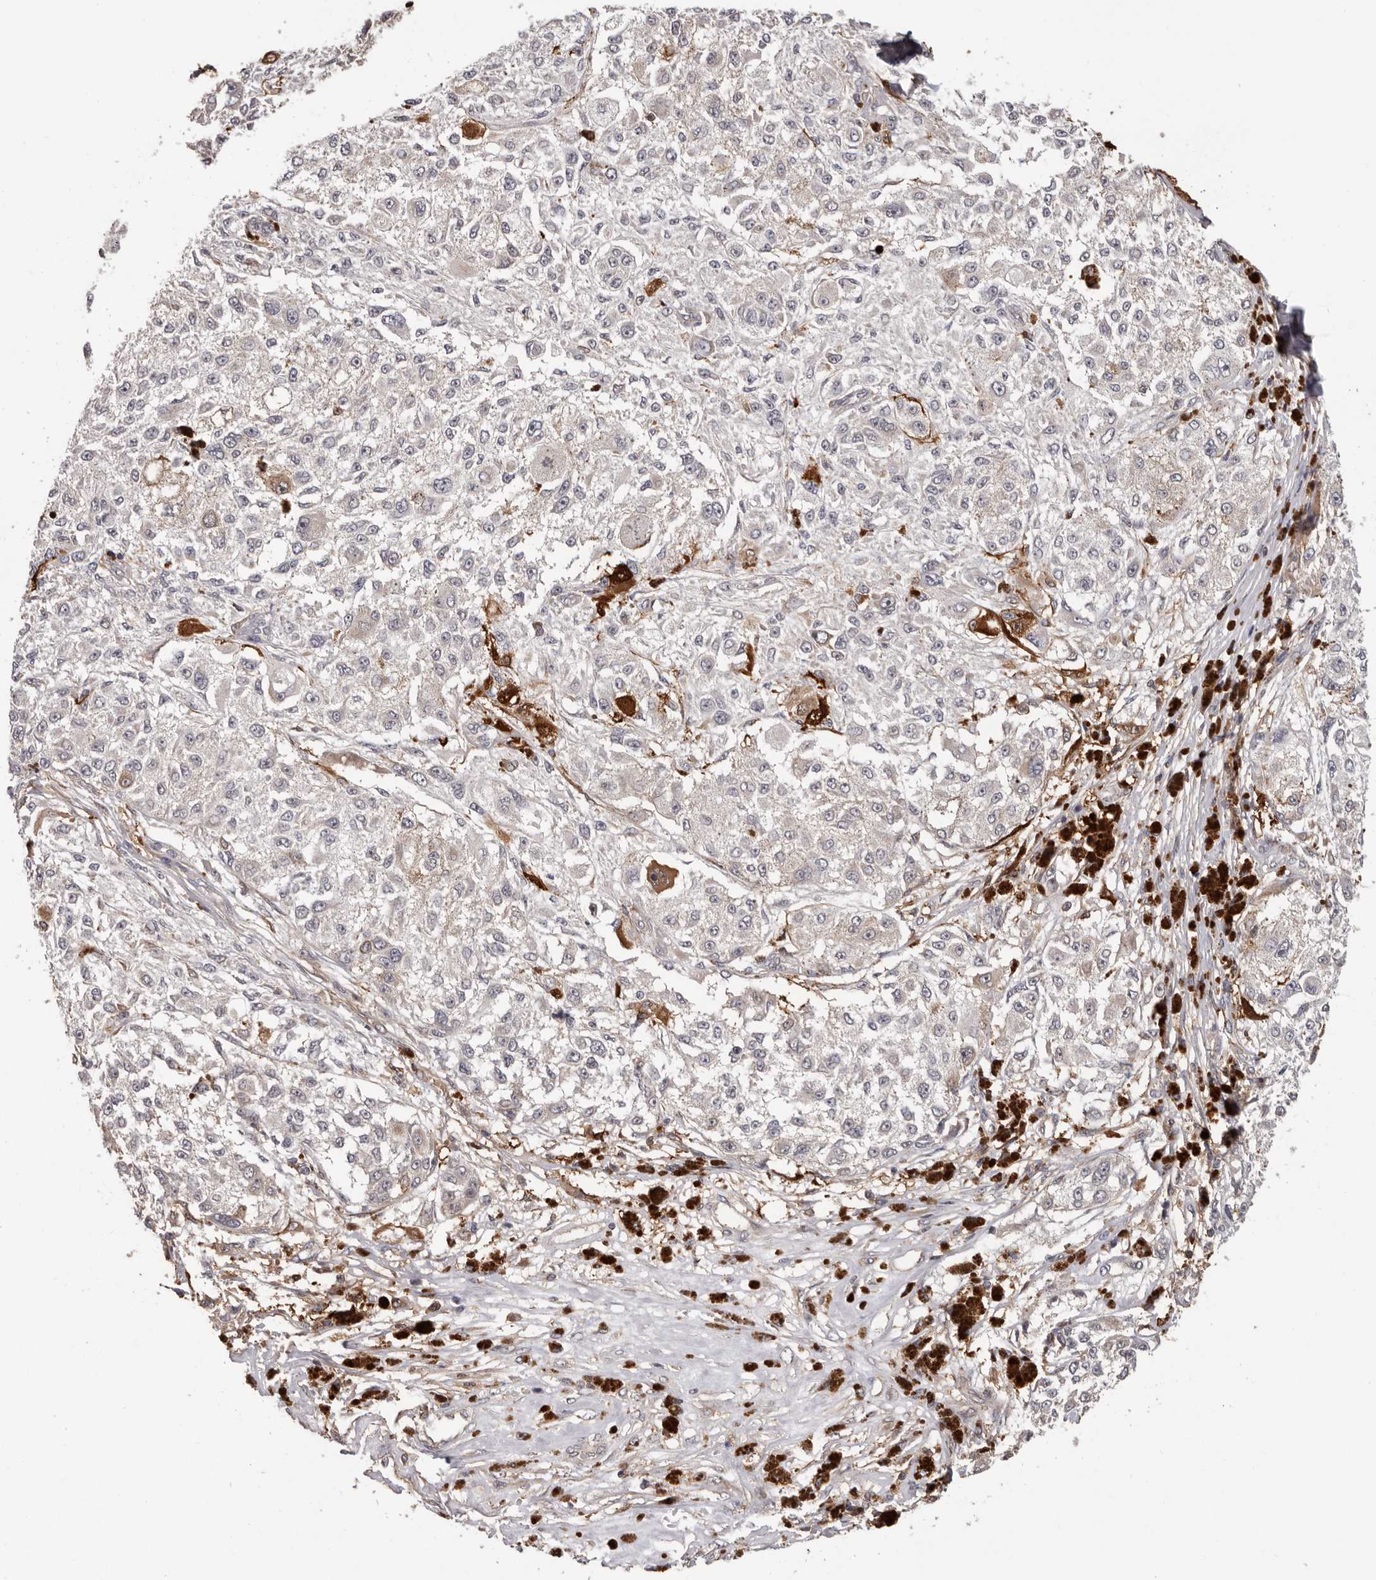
{"staining": {"intensity": "negative", "quantity": "none", "location": "none"}, "tissue": "melanoma", "cell_type": "Tumor cells", "image_type": "cancer", "snomed": [{"axis": "morphology", "description": "Necrosis, NOS"}, {"axis": "morphology", "description": "Malignant melanoma, NOS"}, {"axis": "topography", "description": "Skin"}], "caption": "DAB (3,3'-diaminobenzidine) immunohistochemical staining of malignant melanoma reveals no significant expression in tumor cells.", "gene": "PRR12", "patient": {"sex": "female", "age": 87}}